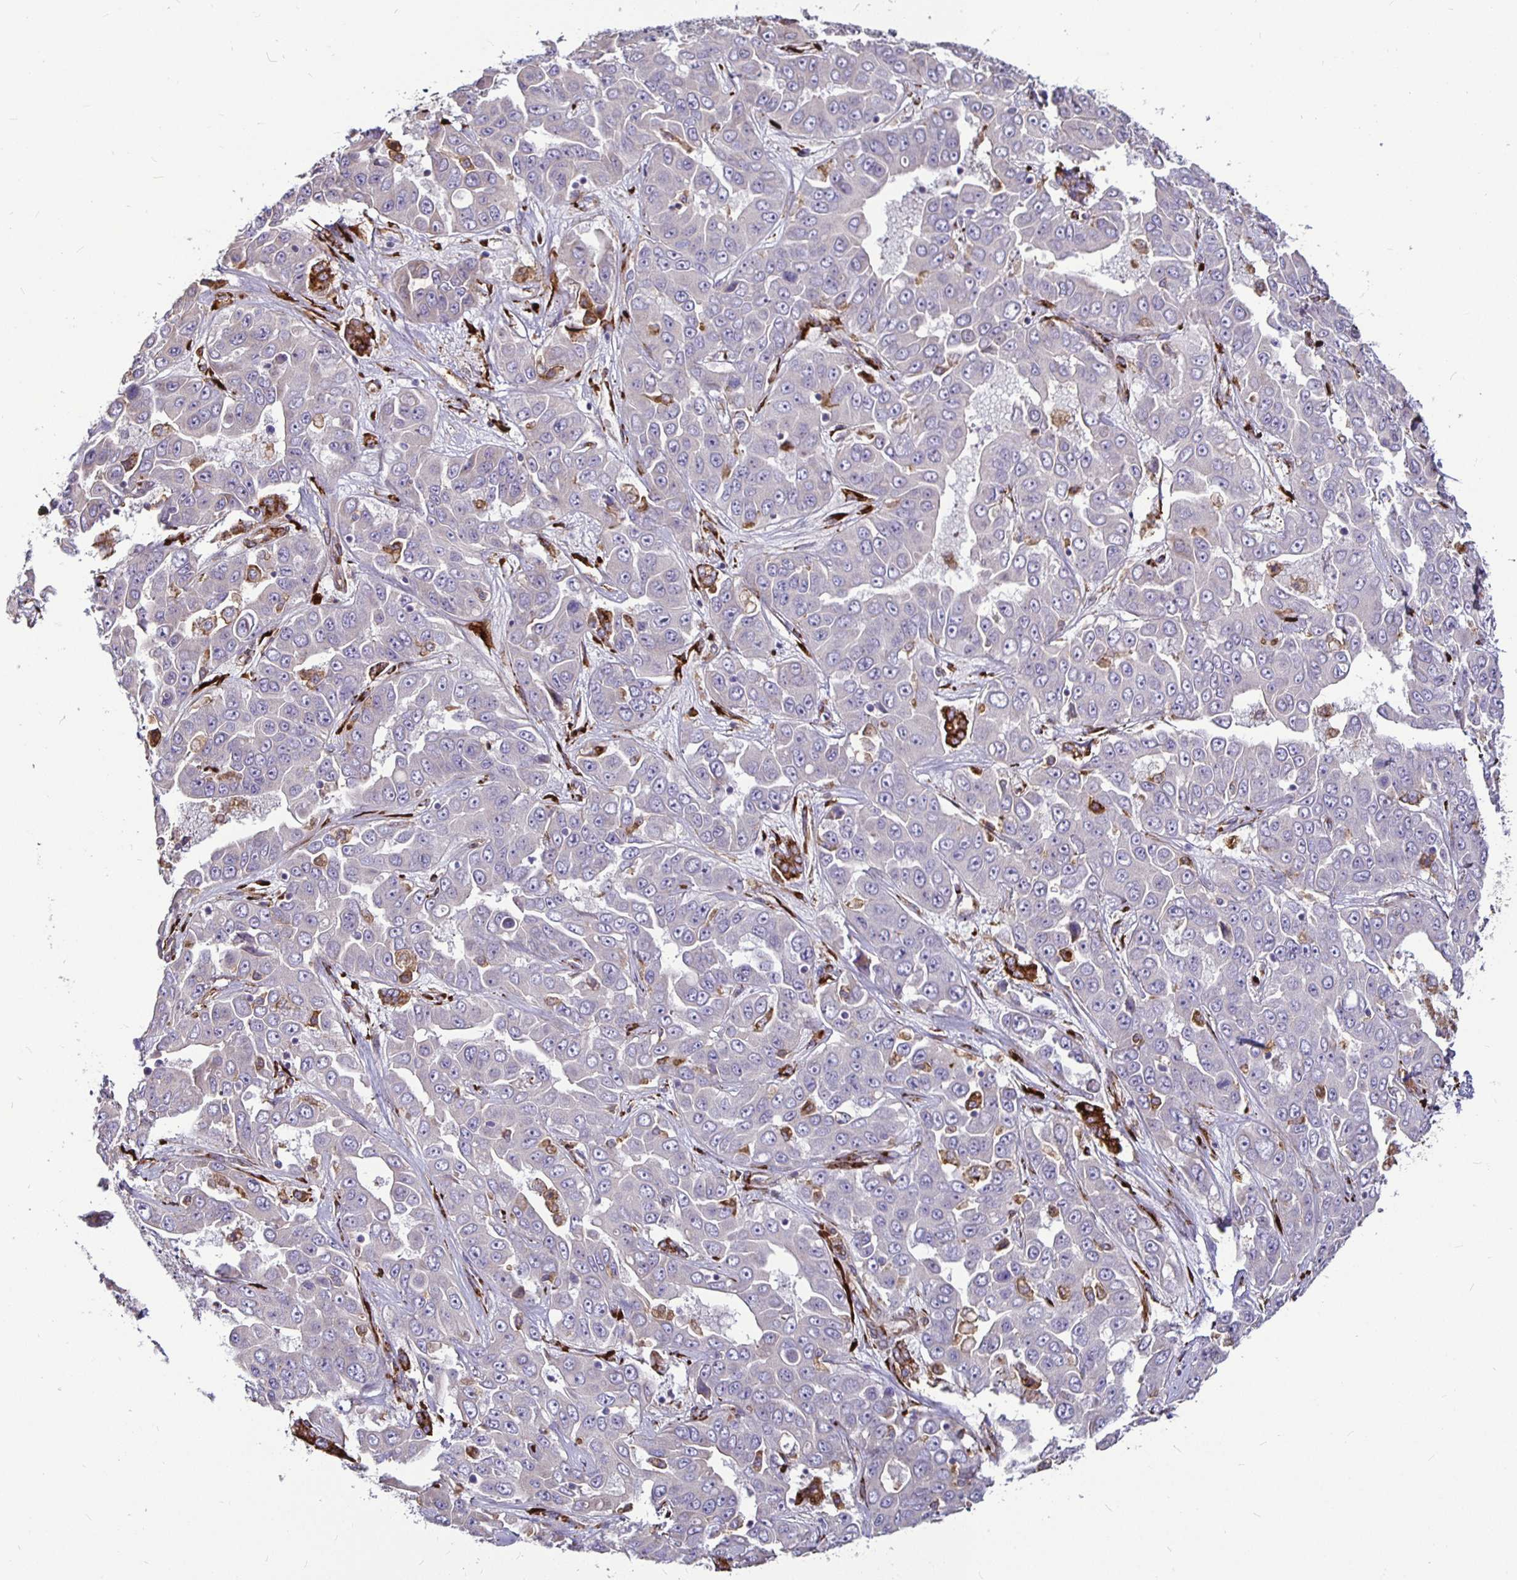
{"staining": {"intensity": "negative", "quantity": "none", "location": "none"}, "tissue": "liver cancer", "cell_type": "Tumor cells", "image_type": "cancer", "snomed": [{"axis": "morphology", "description": "Cholangiocarcinoma"}, {"axis": "topography", "description": "Liver"}], "caption": "Immunohistochemical staining of human liver cancer reveals no significant expression in tumor cells.", "gene": "P4HA2", "patient": {"sex": "female", "age": 52}}